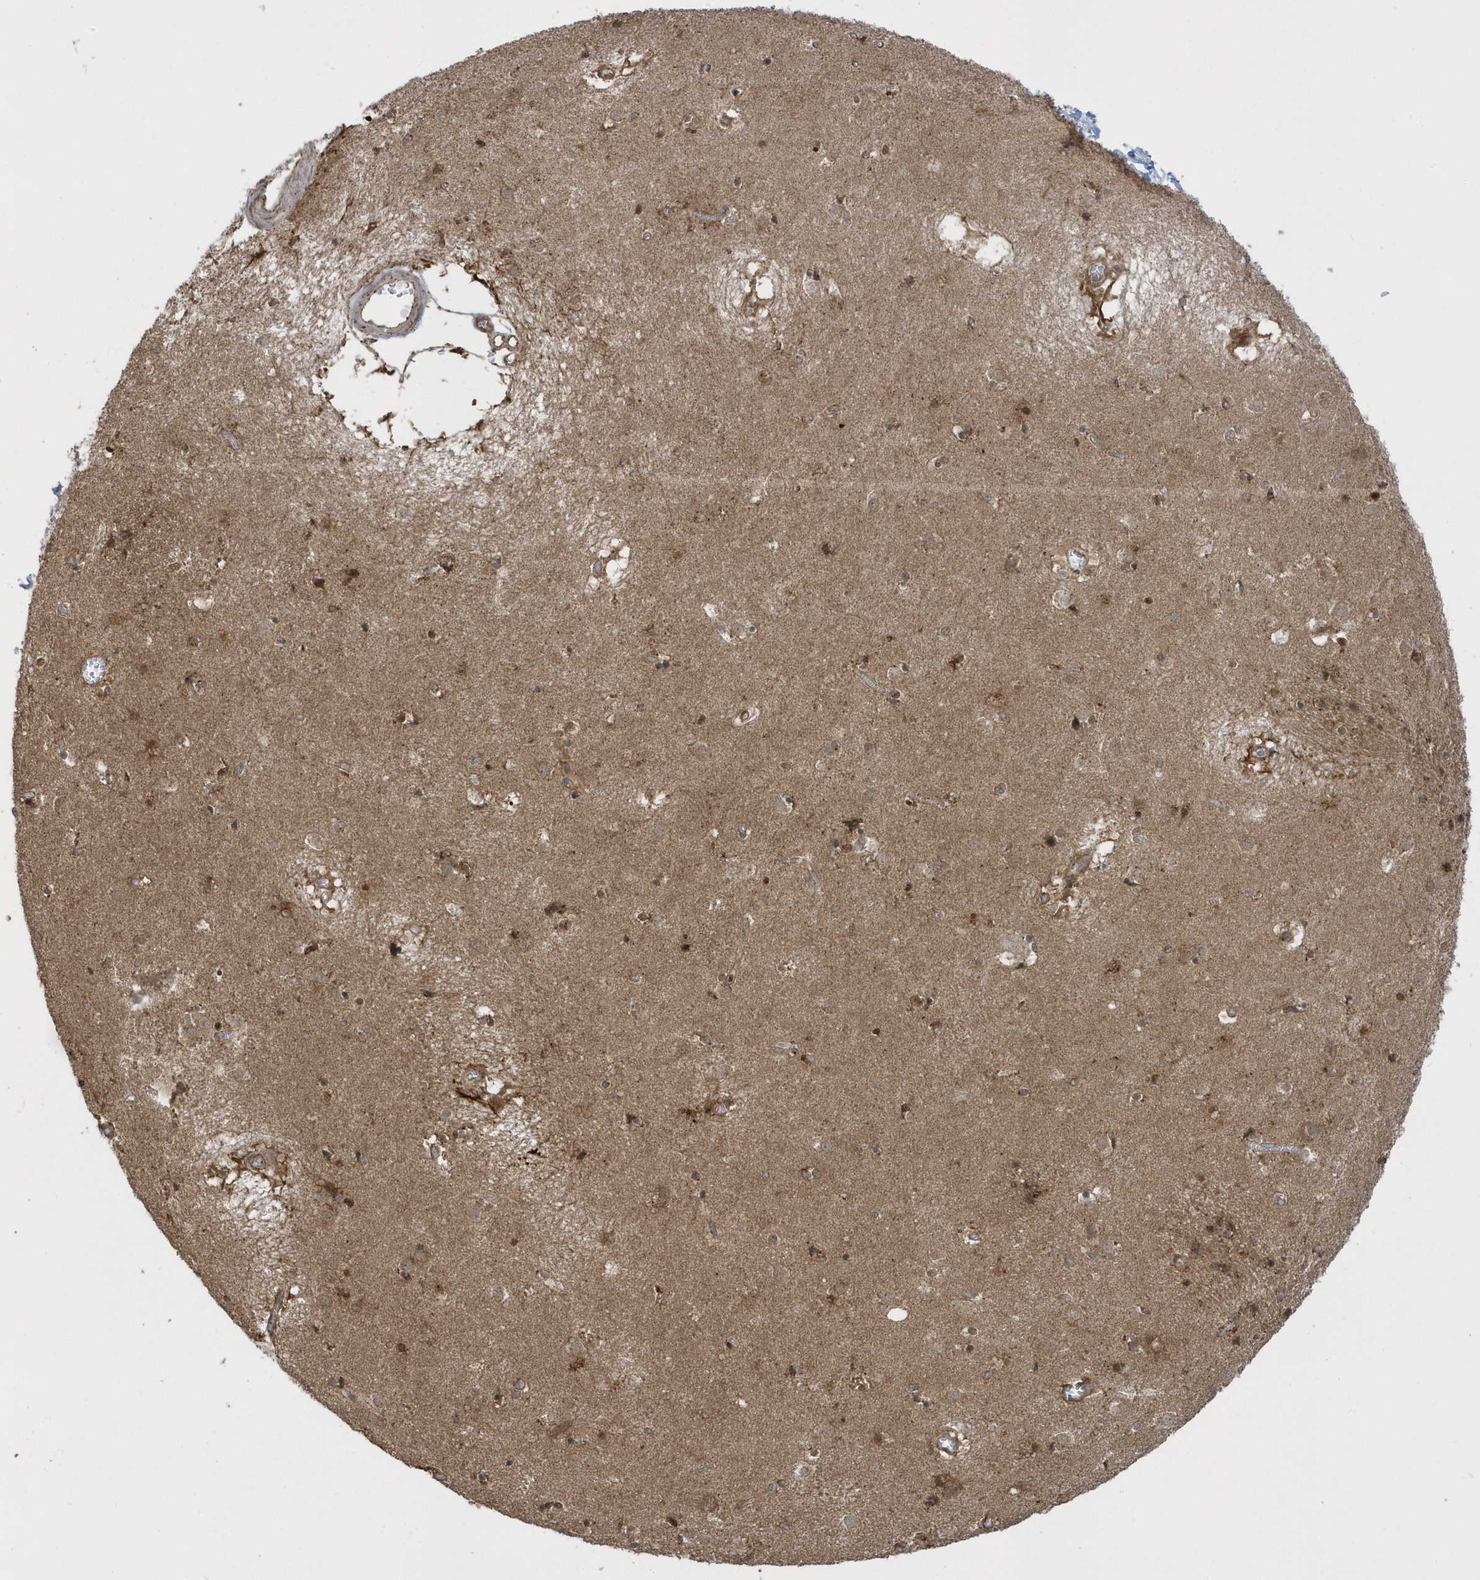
{"staining": {"intensity": "moderate", "quantity": ">75%", "location": "cytoplasmic/membranous"}, "tissue": "caudate", "cell_type": "Glial cells", "image_type": "normal", "snomed": [{"axis": "morphology", "description": "Normal tissue, NOS"}, {"axis": "topography", "description": "Lateral ventricle wall"}], "caption": "Immunohistochemistry (IHC) (DAB (3,3'-diaminobenzidine)) staining of benign human caudate demonstrates moderate cytoplasmic/membranous protein staining in about >75% of glial cells.", "gene": "STAMBP", "patient": {"sex": "male", "age": 70}}